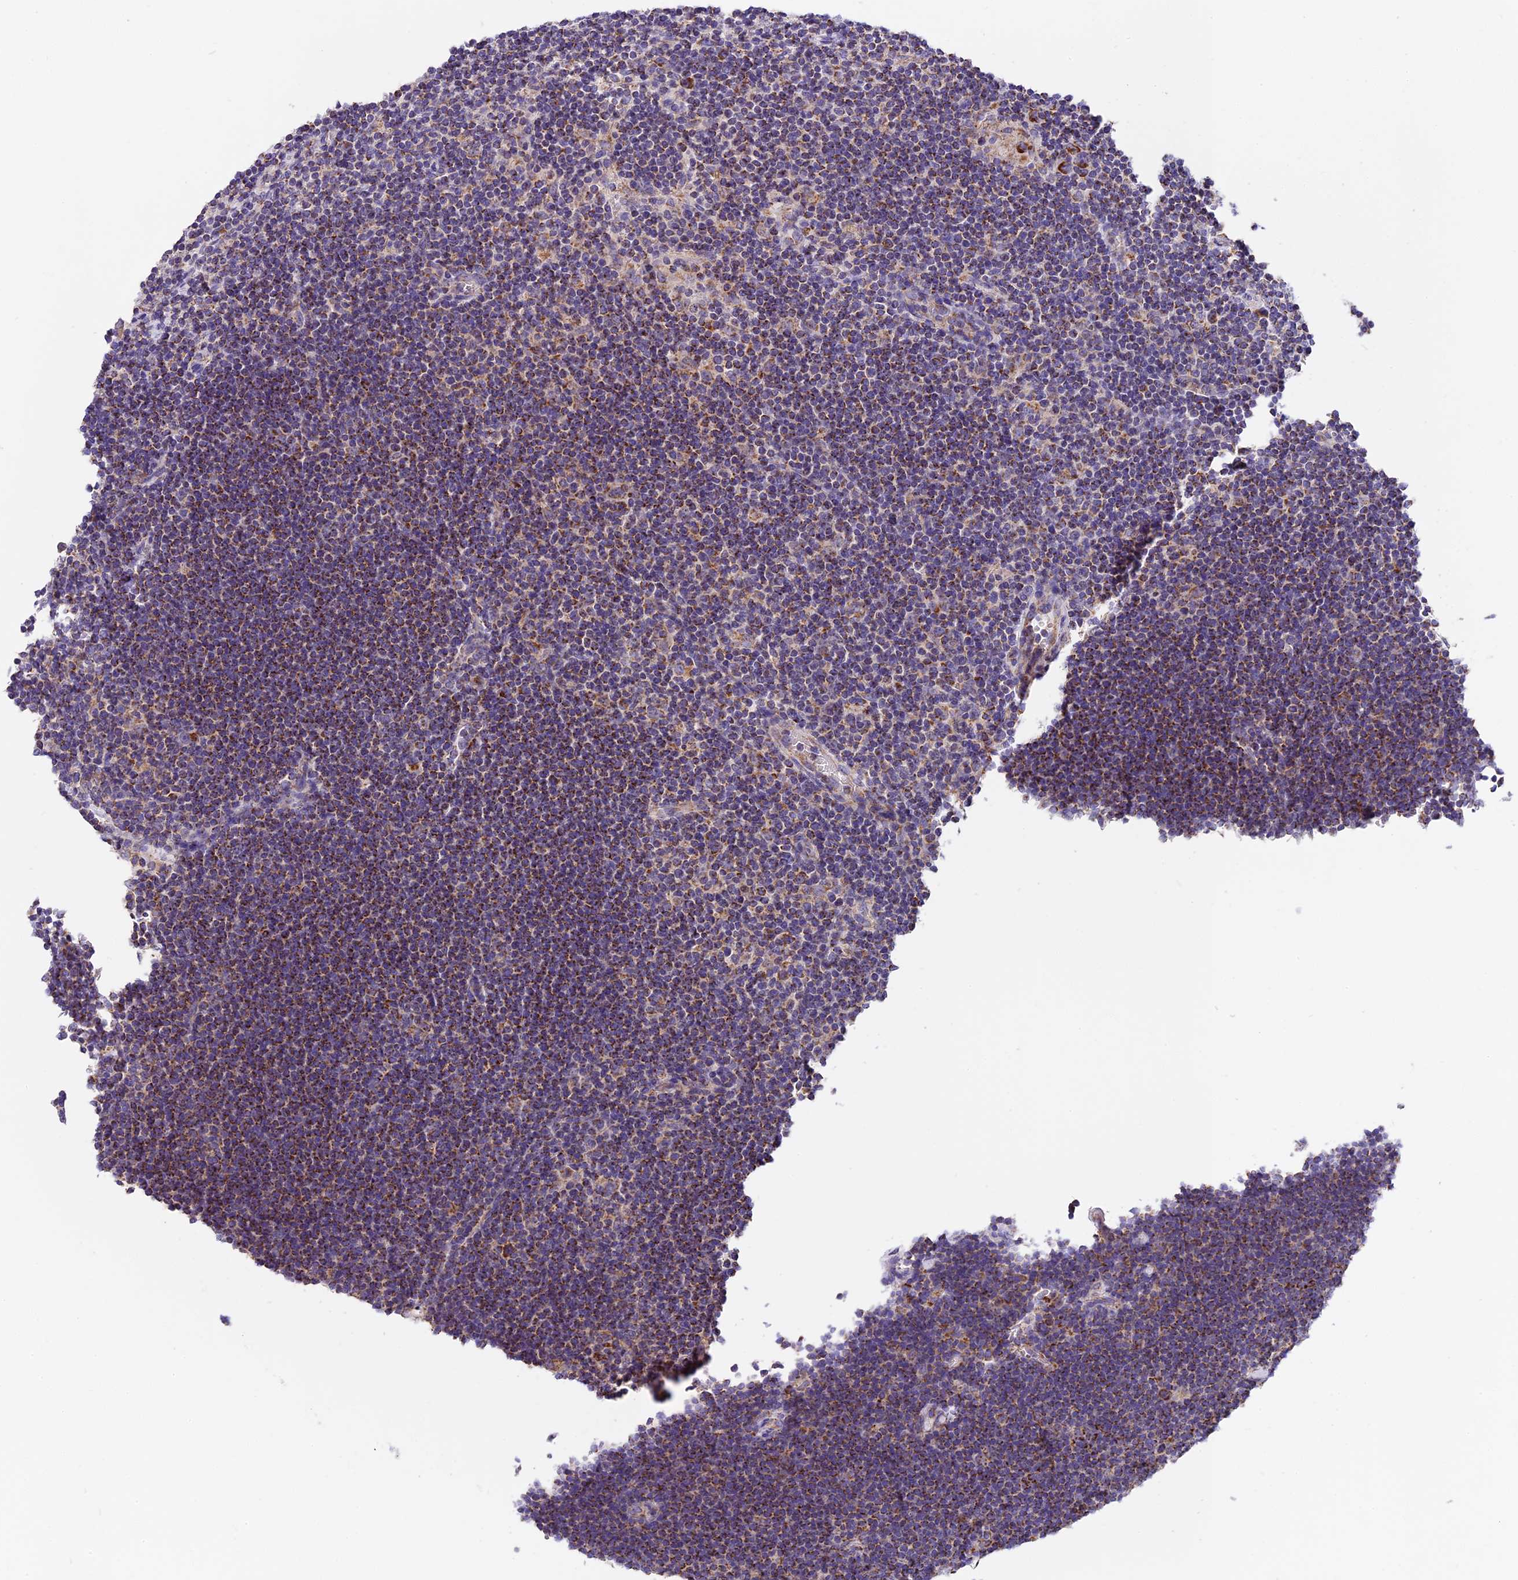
{"staining": {"intensity": "moderate", "quantity": ">75%", "location": "cytoplasmic/membranous"}, "tissue": "lymphoma", "cell_type": "Tumor cells", "image_type": "cancer", "snomed": [{"axis": "morphology", "description": "Hodgkin's disease, NOS"}, {"axis": "topography", "description": "Lymph node"}], "caption": "This image demonstrates immunohistochemistry staining of human Hodgkin's disease, with medium moderate cytoplasmic/membranous expression in approximately >75% of tumor cells.", "gene": "MGME1", "patient": {"sex": "female", "age": 57}}